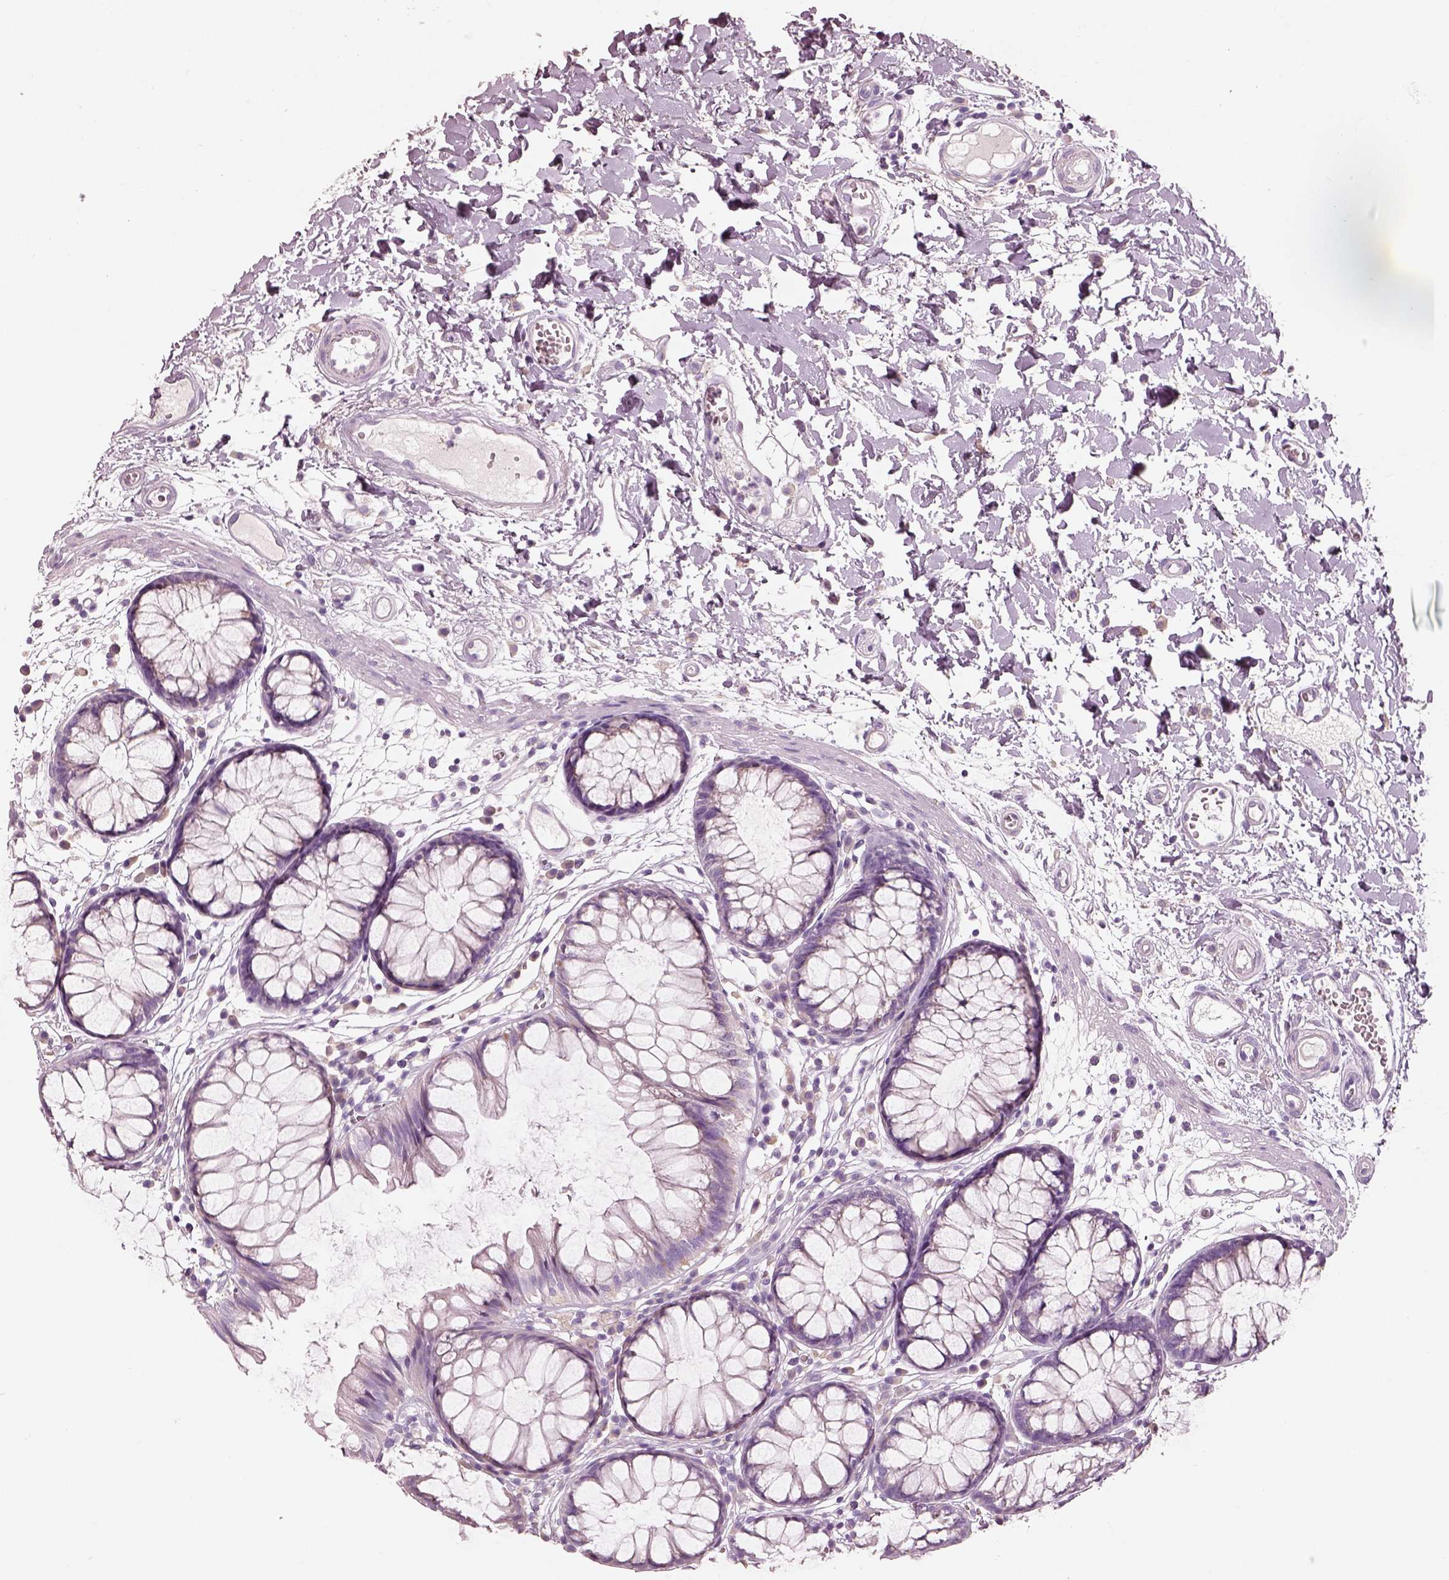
{"staining": {"intensity": "negative", "quantity": "none", "location": "none"}, "tissue": "colon", "cell_type": "Endothelial cells", "image_type": "normal", "snomed": [{"axis": "morphology", "description": "Normal tissue, NOS"}, {"axis": "morphology", "description": "Adenocarcinoma, NOS"}, {"axis": "topography", "description": "Colon"}], "caption": "High power microscopy image of an immunohistochemistry photomicrograph of unremarkable colon, revealing no significant expression in endothelial cells.", "gene": "PNOC", "patient": {"sex": "male", "age": 65}}